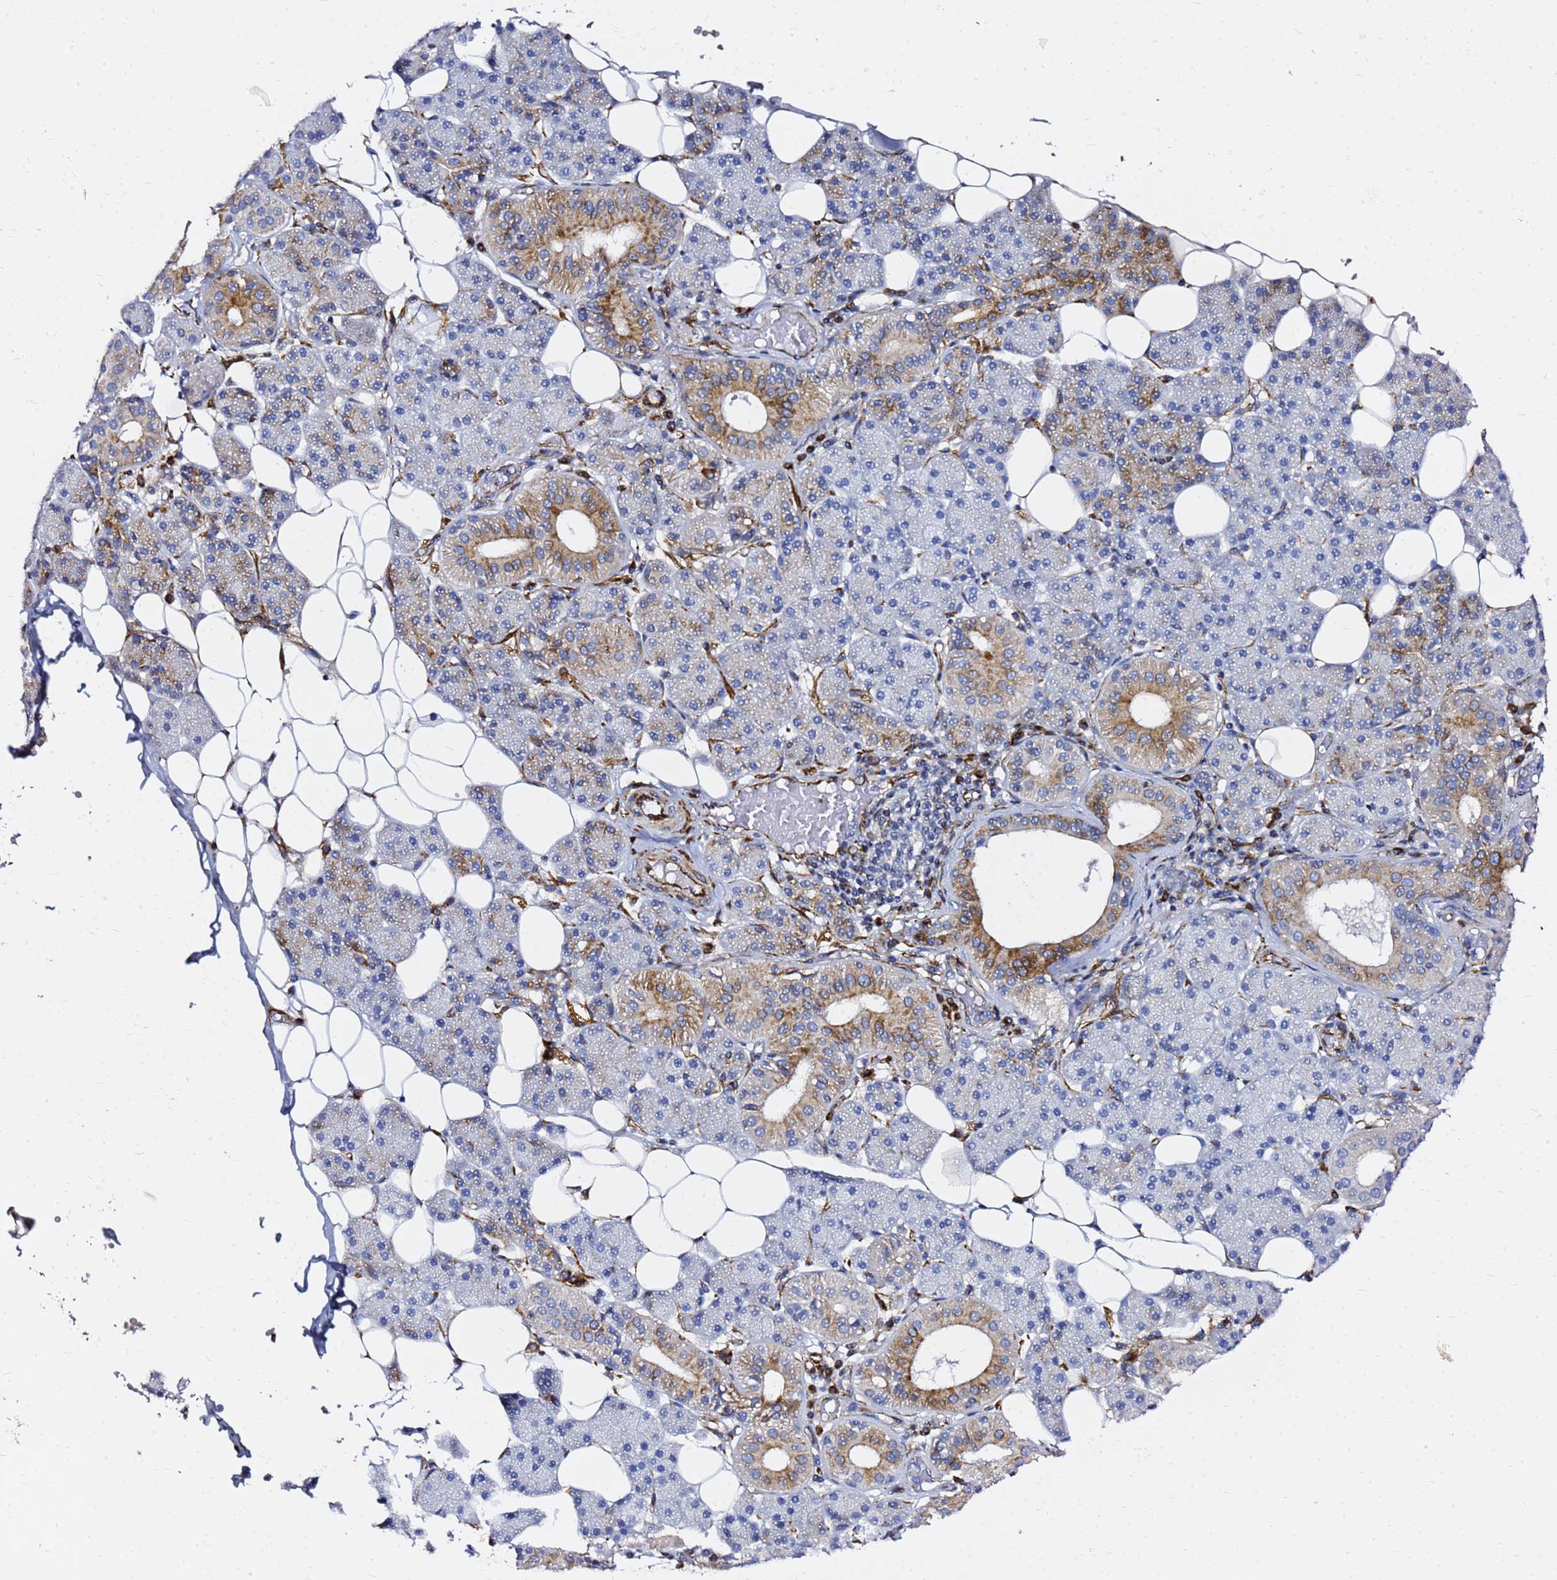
{"staining": {"intensity": "strong", "quantity": "25%-75%", "location": "cytoplasmic/membranous"}, "tissue": "salivary gland", "cell_type": "Glandular cells", "image_type": "normal", "snomed": [{"axis": "morphology", "description": "Normal tissue, NOS"}, {"axis": "topography", "description": "Salivary gland"}], "caption": "The image shows immunohistochemical staining of unremarkable salivary gland. There is strong cytoplasmic/membranous expression is seen in approximately 25%-75% of glandular cells.", "gene": "TUBA8", "patient": {"sex": "female", "age": 33}}